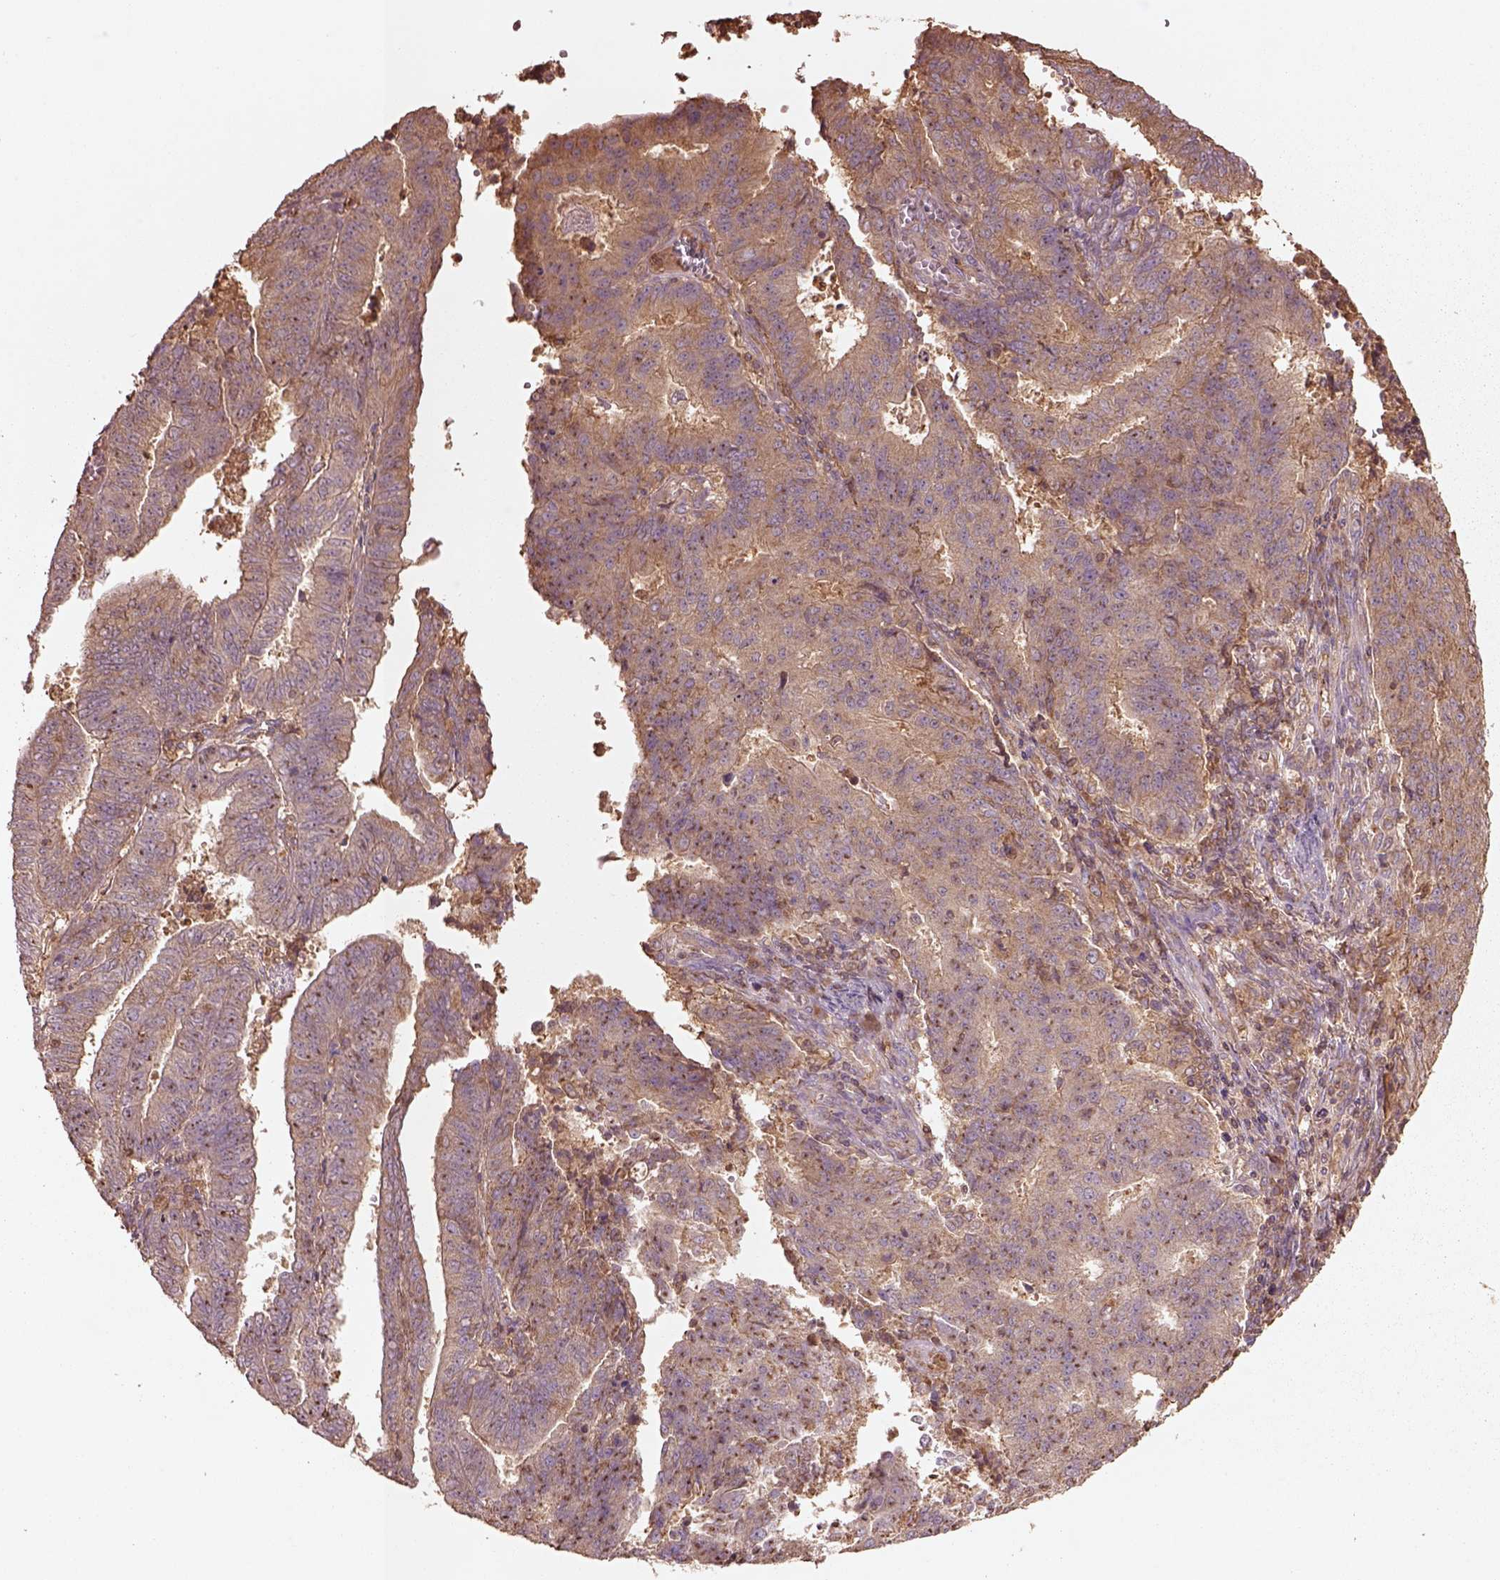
{"staining": {"intensity": "moderate", "quantity": "25%-75%", "location": "cytoplasmic/membranous"}, "tissue": "endometrial cancer", "cell_type": "Tumor cells", "image_type": "cancer", "snomed": [{"axis": "morphology", "description": "Adenocarcinoma, NOS"}, {"axis": "topography", "description": "Endometrium"}], "caption": "The histopathology image demonstrates immunohistochemical staining of endometrial cancer (adenocarcinoma). There is moderate cytoplasmic/membranous positivity is identified in approximately 25%-75% of tumor cells.", "gene": "TRADD", "patient": {"sex": "female", "age": 82}}